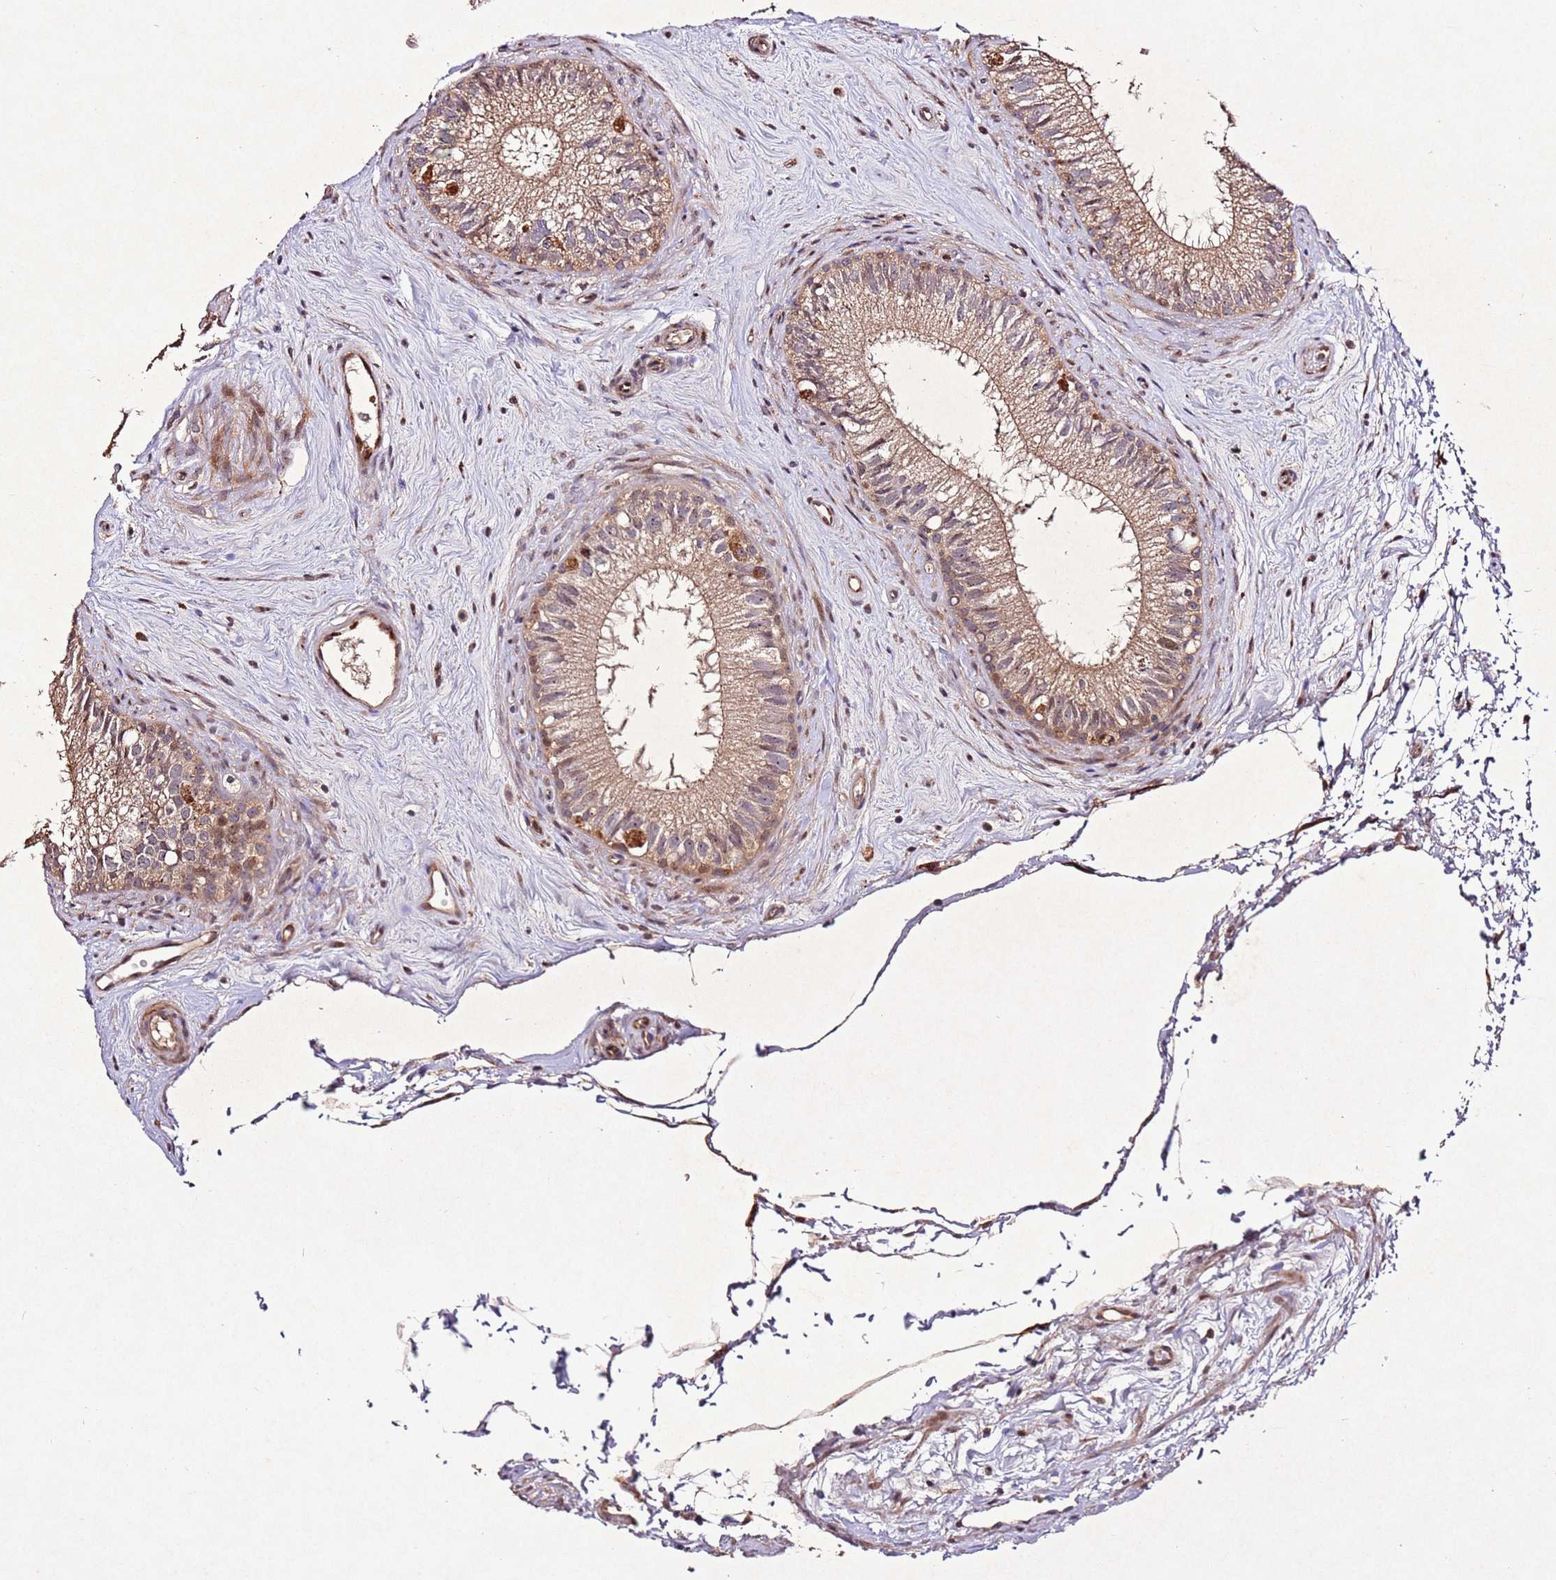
{"staining": {"intensity": "moderate", "quantity": ">75%", "location": "cytoplasmic/membranous,nuclear"}, "tissue": "epididymis", "cell_type": "Glandular cells", "image_type": "normal", "snomed": [{"axis": "morphology", "description": "Normal tissue, NOS"}, {"axis": "topography", "description": "Epididymis"}], "caption": "Moderate cytoplasmic/membranous,nuclear expression is present in about >75% of glandular cells in unremarkable epididymis.", "gene": "PTMA", "patient": {"sex": "male", "age": 71}}